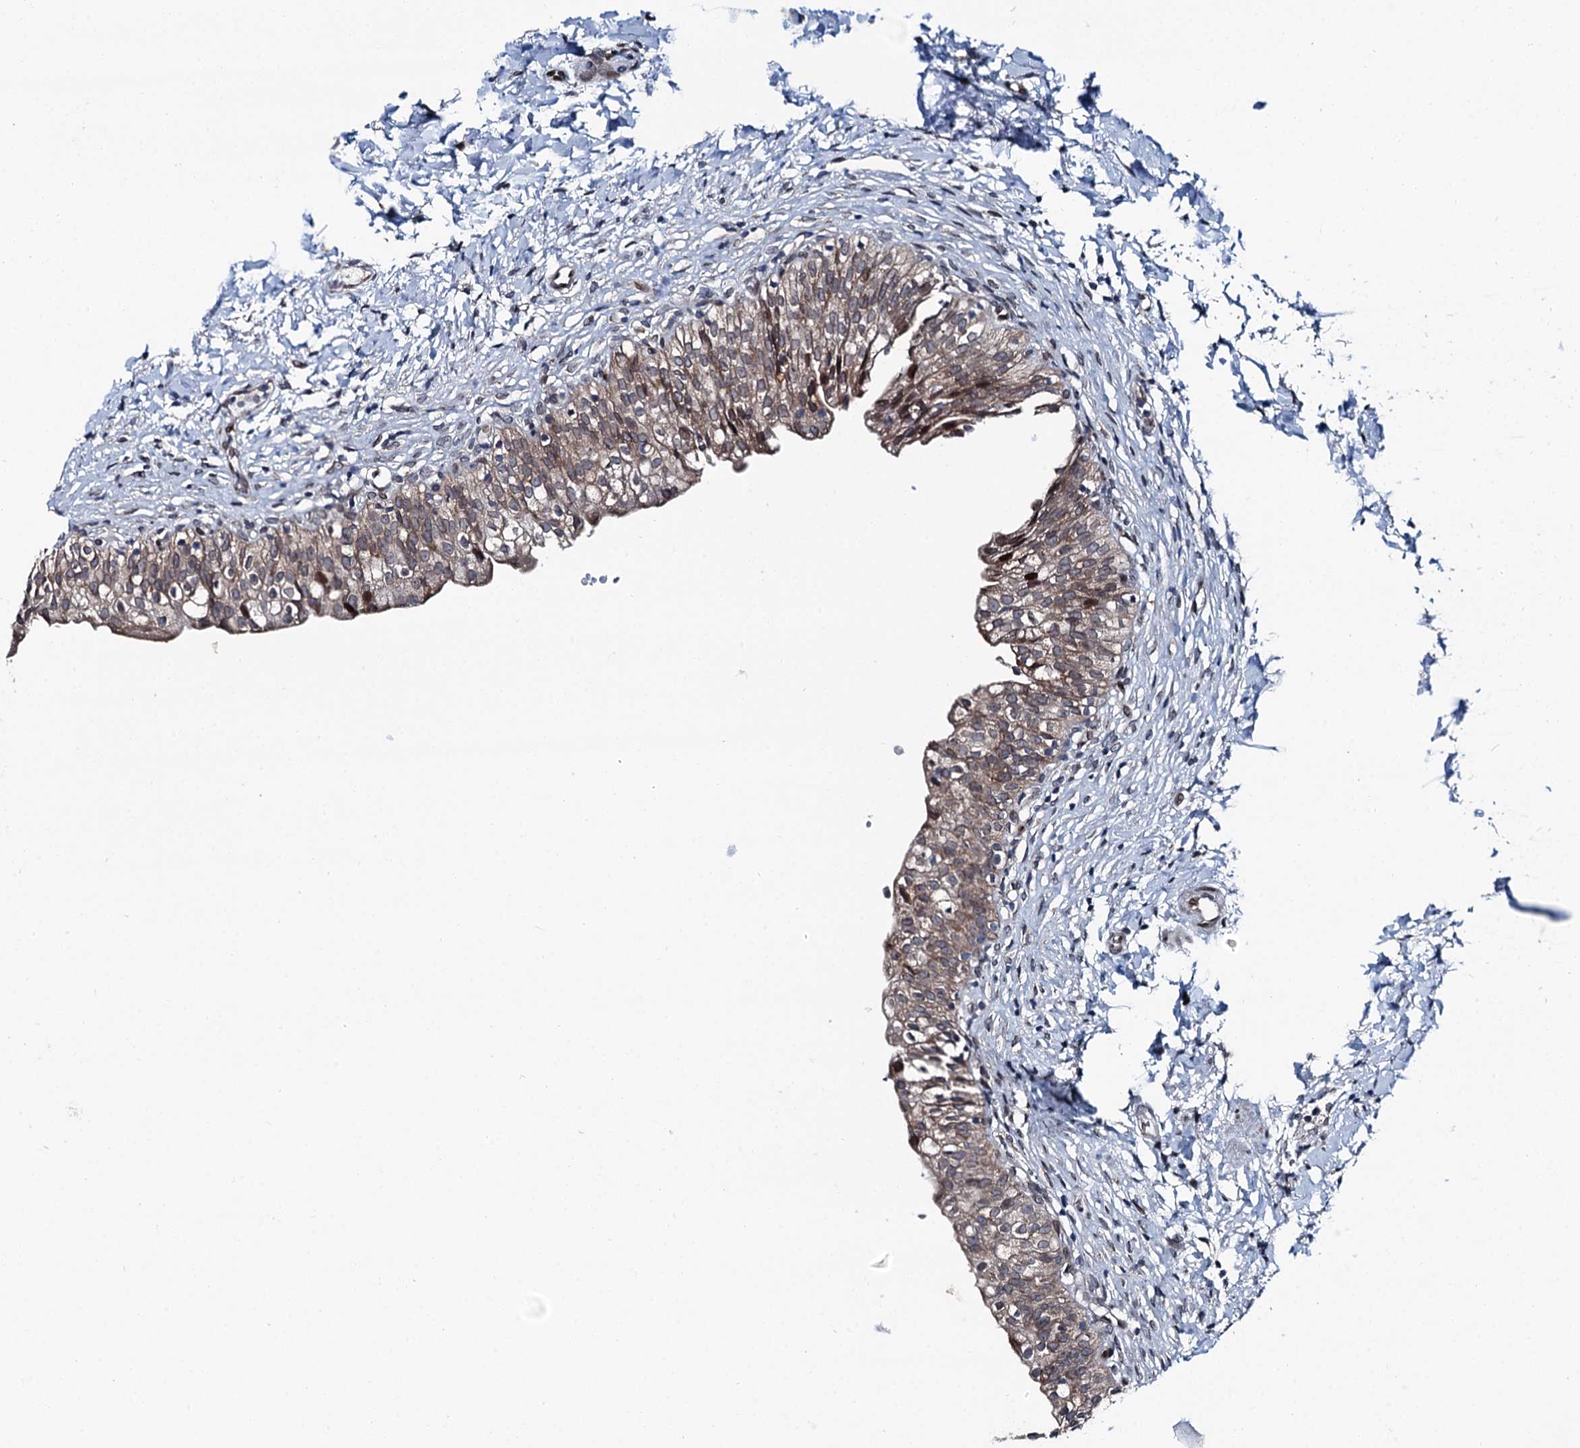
{"staining": {"intensity": "moderate", "quantity": ">75%", "location": "cytoplasmic/membranous,nuclear"}, "tissue": "urinary bladder", "cell_type": "Urothelial cells", "image_type": "normal", "snomed": [{"axis": "morphology", "description": "Normal tissue, NOS"}, {"axis": "topography", "description": "Urinary bladder"}], "caption": "Immunohistochemical staining of normal human urinary bladder demonstrates >75% levels of moderate cytoplasmic/membranous,nuclear protein staining in approximately >75% of urothelial cells. (DAB = brown stain, brightfield microscopy at high magnification).", "gene": "MRPL14", "patient": {"sex": "male", "age": 55}}